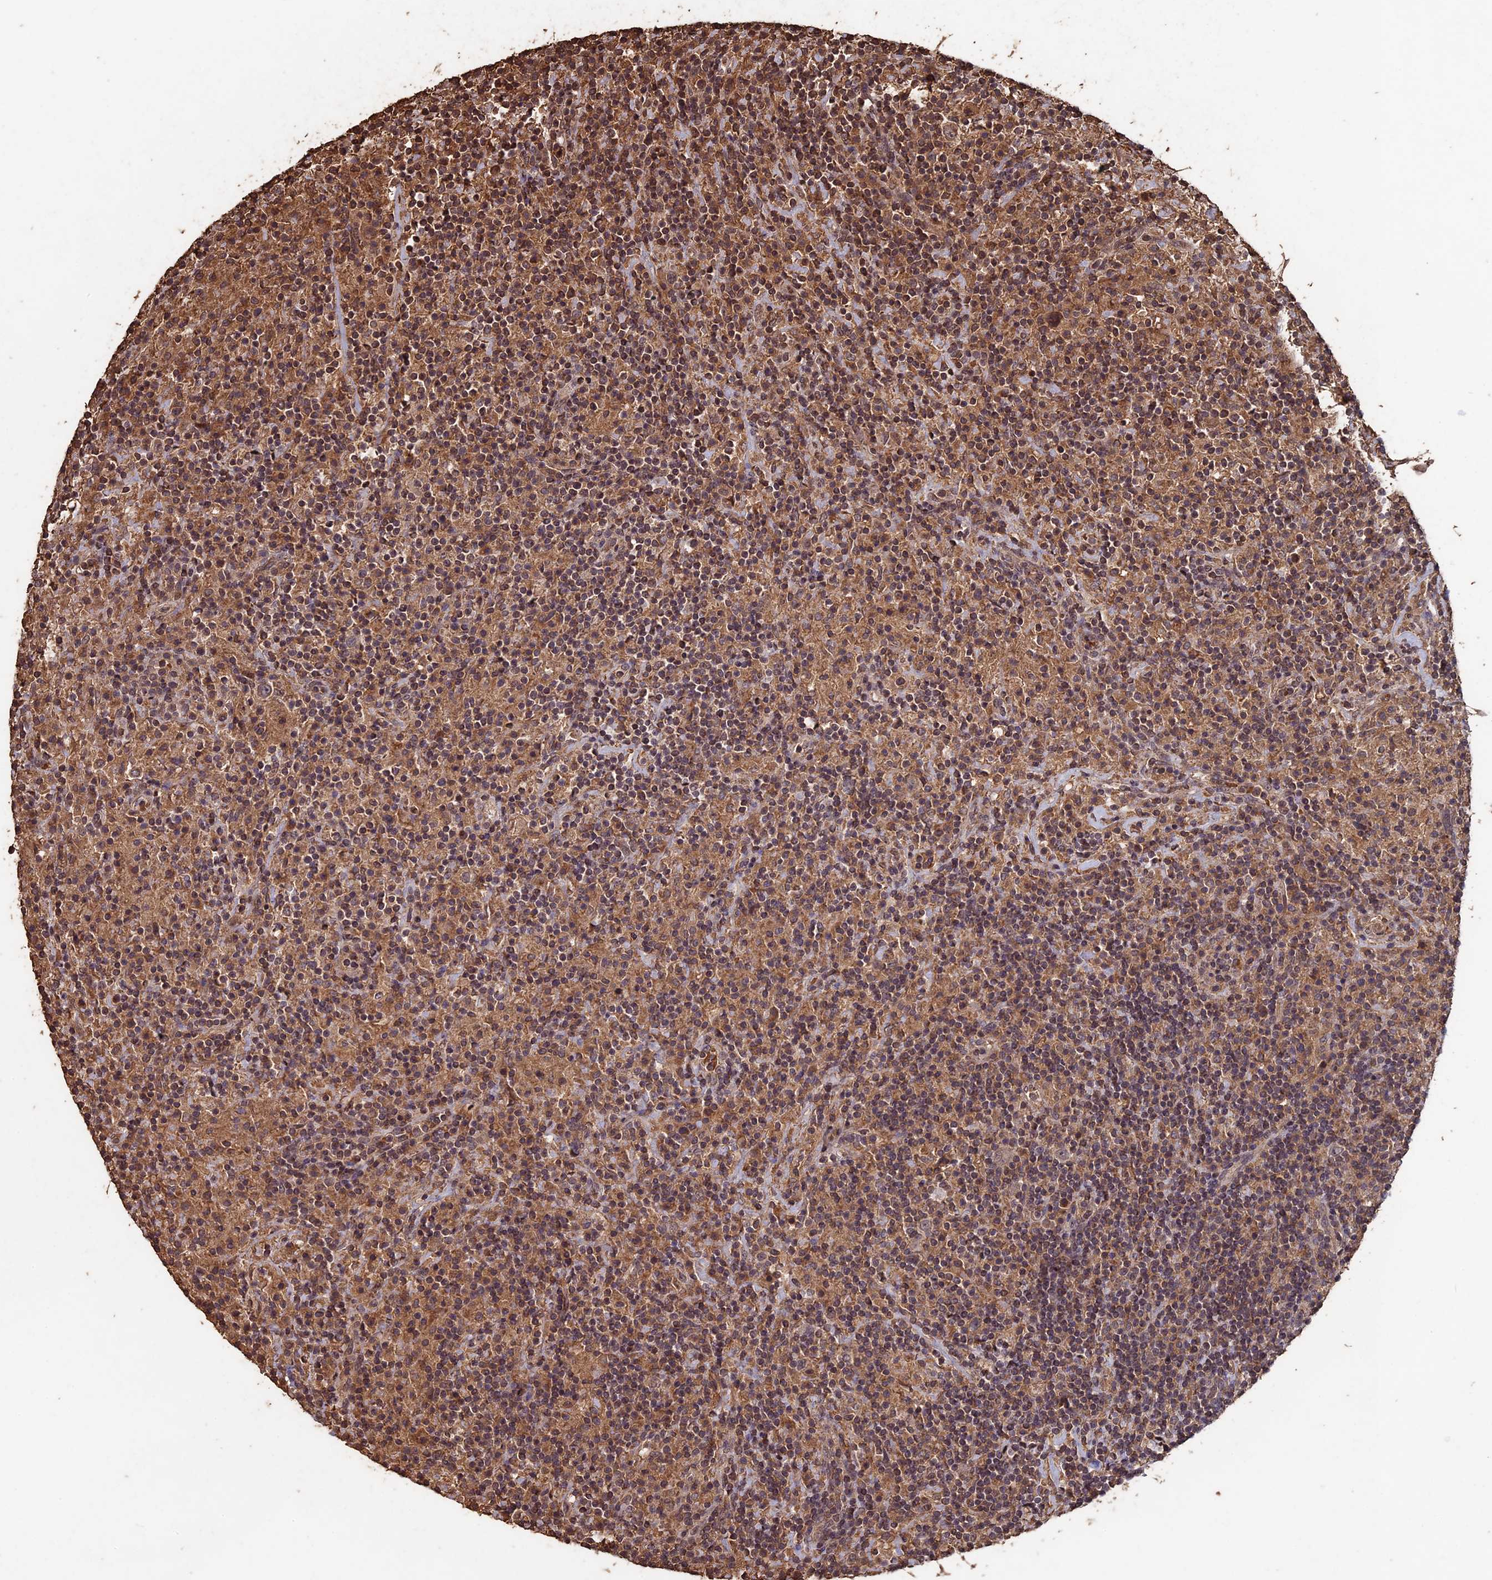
{"staining": {"intensity": "weak", "quantity": "<25%", "location": "cytoplasmic/membranous"}, "tissue": "lymphoma", "cell_type": "Tumor cells", "image_type": "cancer", "snomed": [{"axis": "morphology", "description": "Hodgkin's disease, NOS"}, {"axis": "topography", "description": "Lymph node"}], "caption": "This micrograph is of lymphoma stained with immunohistochemistry (IHC) to label a protein in brown with the nuclei are counter-stained blue. There is no positivity in tumor cells. (Immunohistochemistry, brightfield microscopy, high magnification).", "gene": "HUNK", "patient": {"sex": "male", "age": 70}}